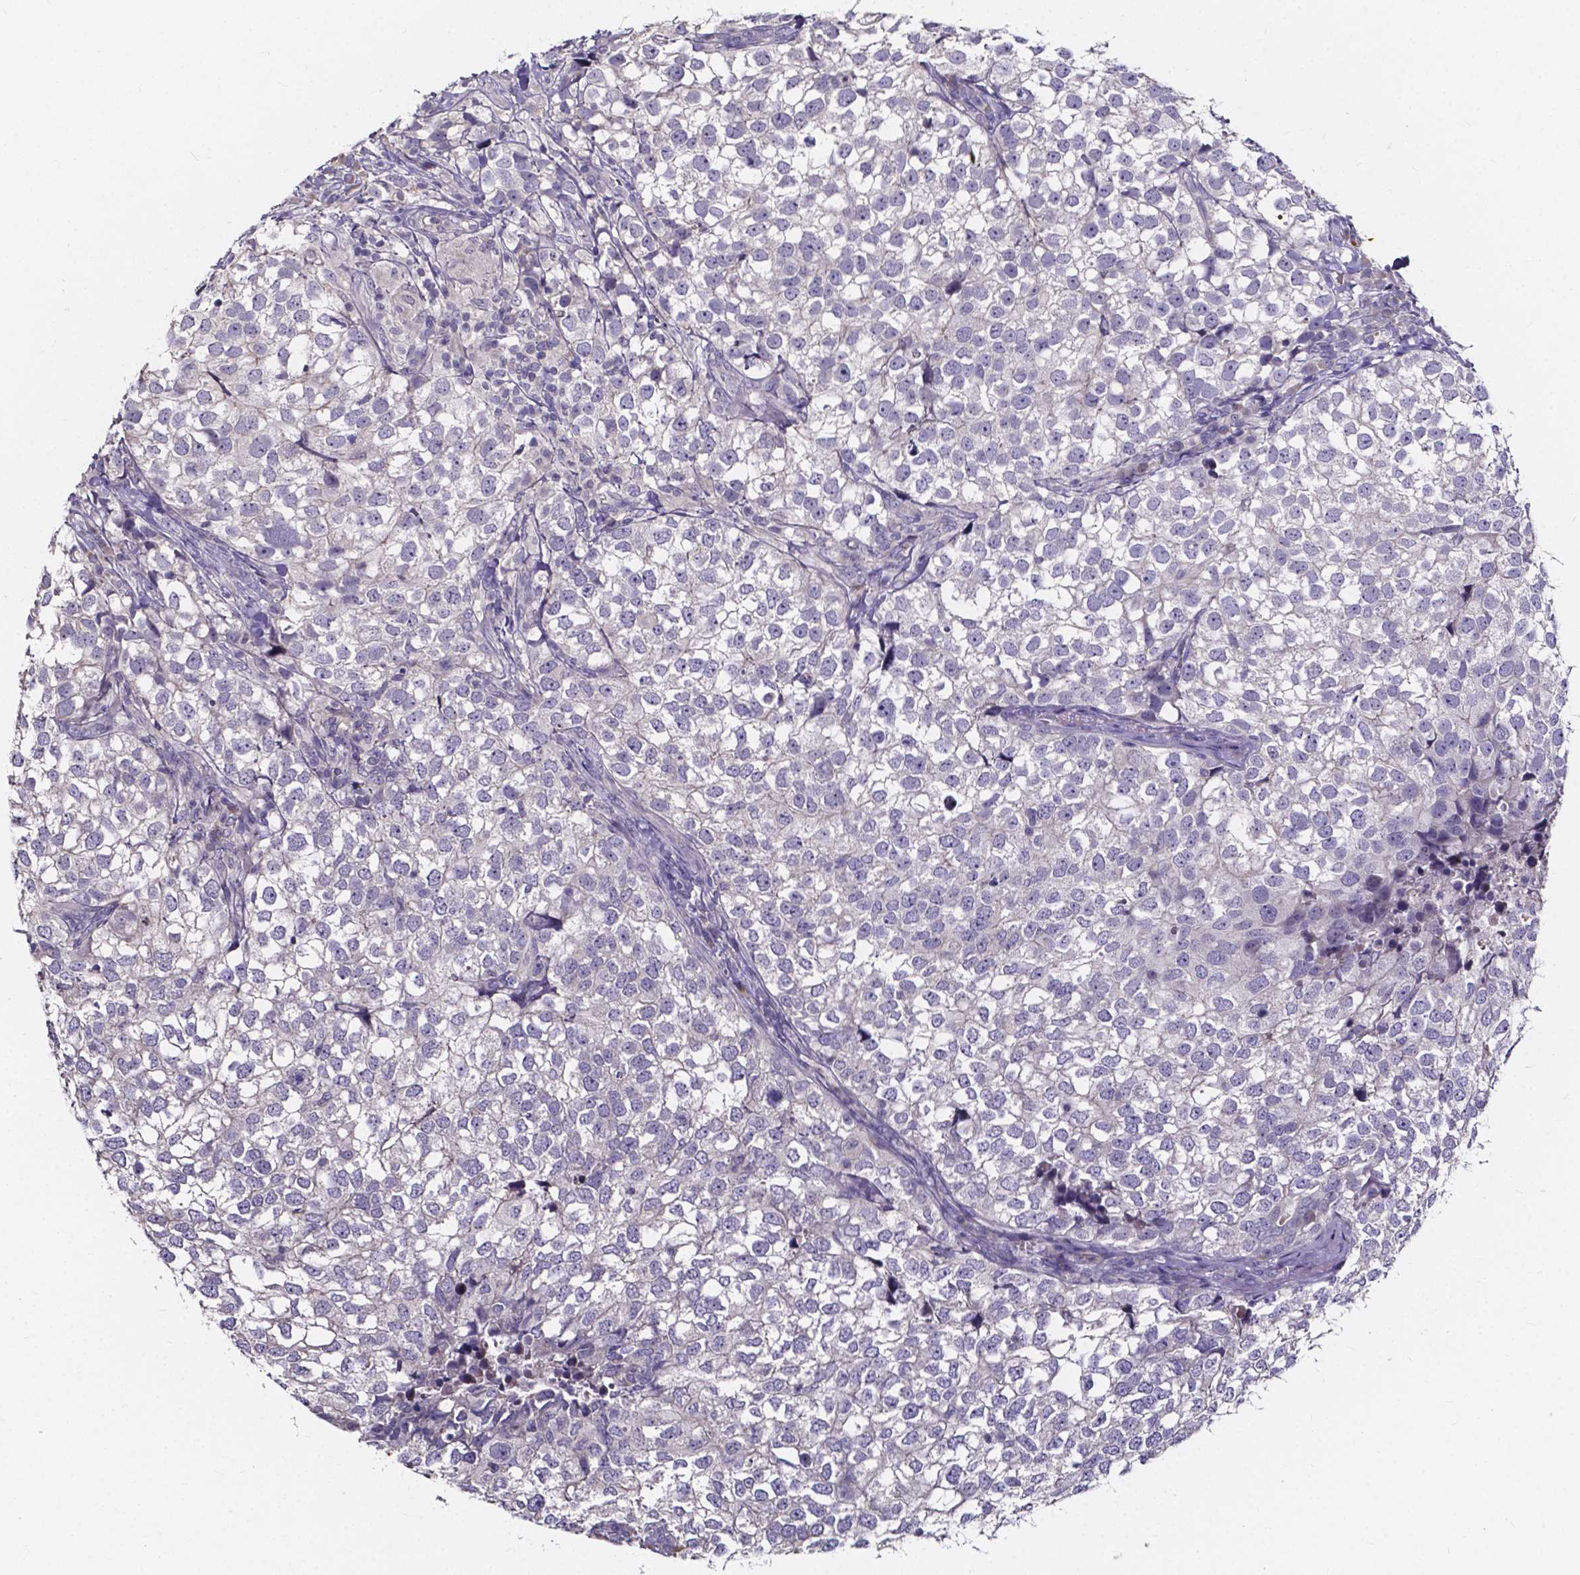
{"staining": {"intensity": "negative", "quantity": "none", "location": "none"}, "tissue": "breast cancer", "cell_type": "Tumor cells", "image_type": "cancer", "snomed": [{"axis": "morphology", "description": "Duct carcinoma"}, {"axis": "topography", "description": "Breast"}], "caption": "Tumor cells show no significant staining in breast infiltrating ductal carcinoma.", "gene": "SPOCD1", "patient": {"sex": "female", "age": 30}}